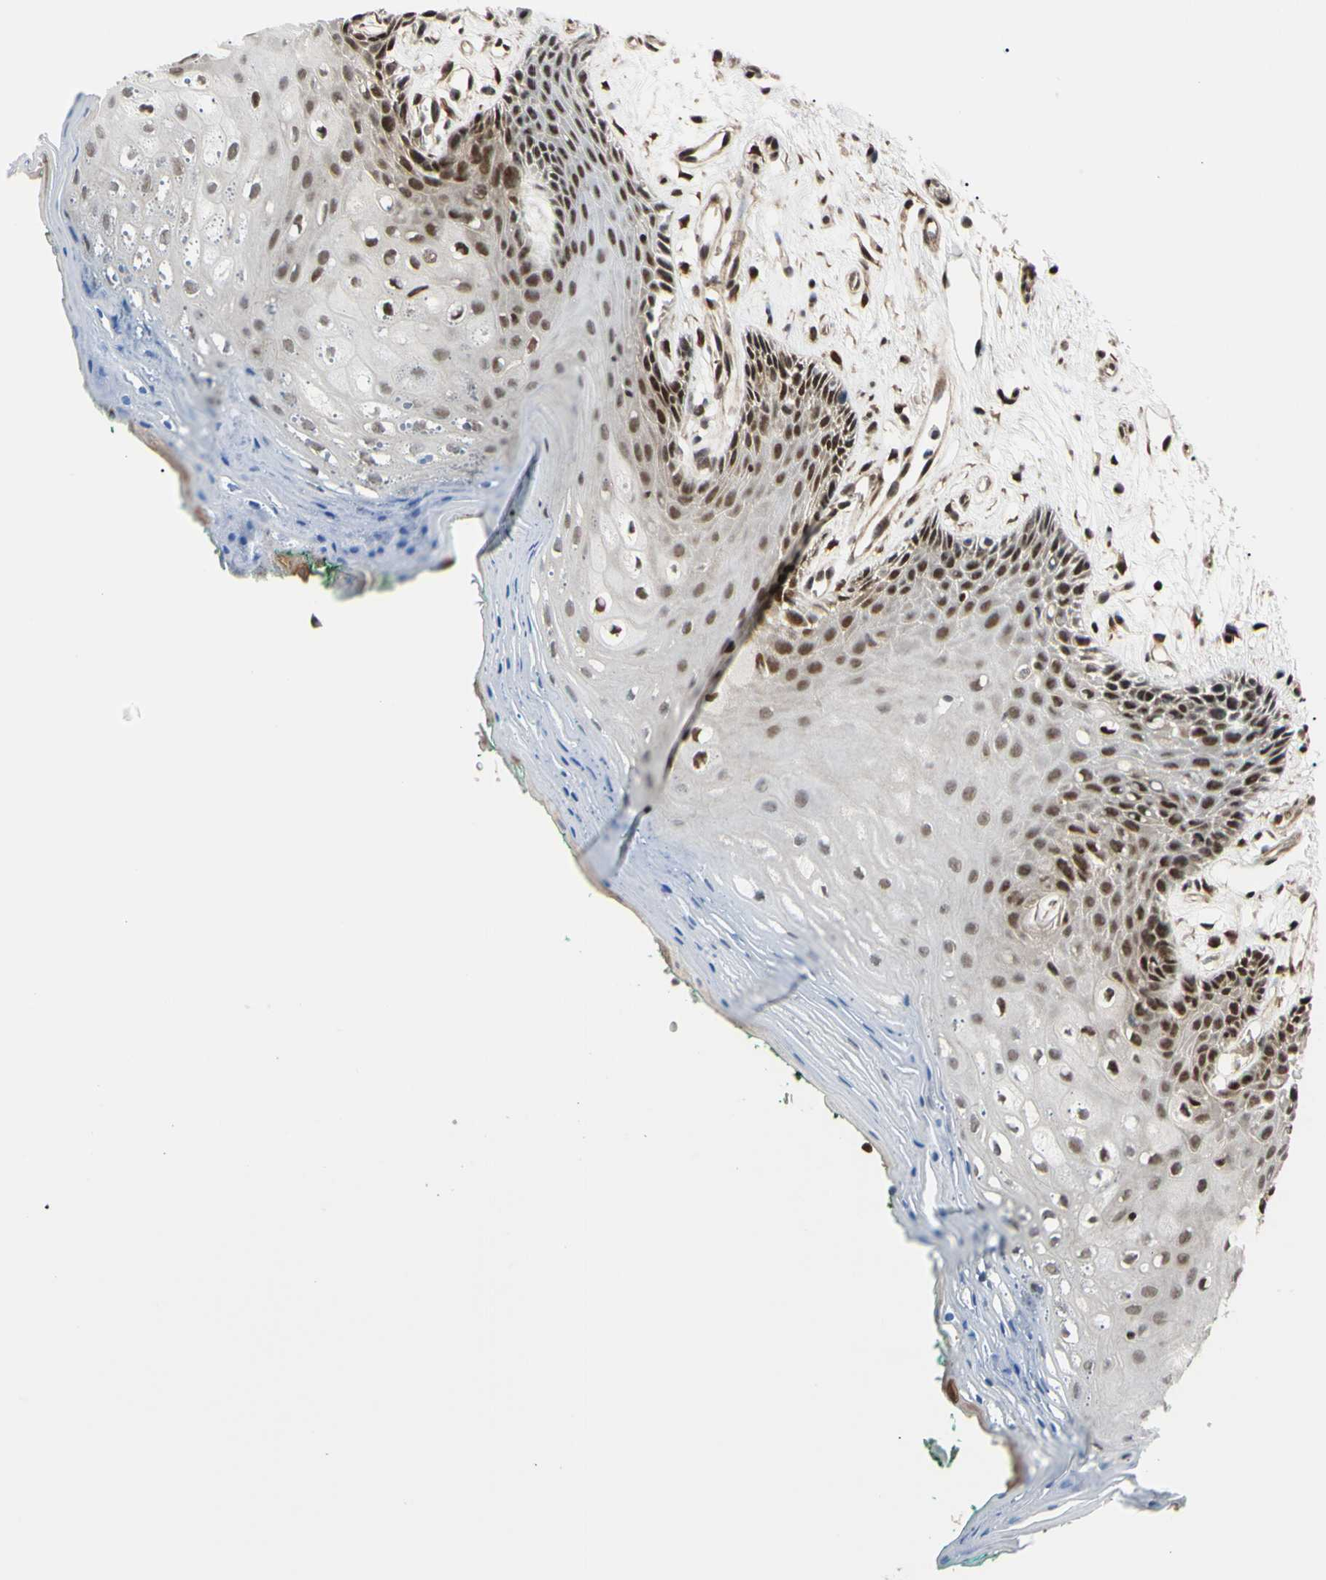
{"staining": {"intensity": "moderate", "quantity": ">75%", "location": "nuclear"}, "tissue": "oral mucosa", "cell_type": "Squamous epithelial cells", "image_type": "normal", "snomed": [{"axis": "morphology", "description": "Normal tissue, NOS"}, {"axis": "topography", "description": "Skeletal muscle"}, {"axis": "topography", "description": "Oral tissue"}, {"axis": "topography", "description": "Peripheral nerve tissue"}], "caption": "The photomicrograph displays immunohistochemical staining of benign oral mucosa. There is moderate nuclear expression is seen in about >75% of squamous epithelial cells.", "gene": "THAP12", "patient": {"sex": "female", "age": 84}}